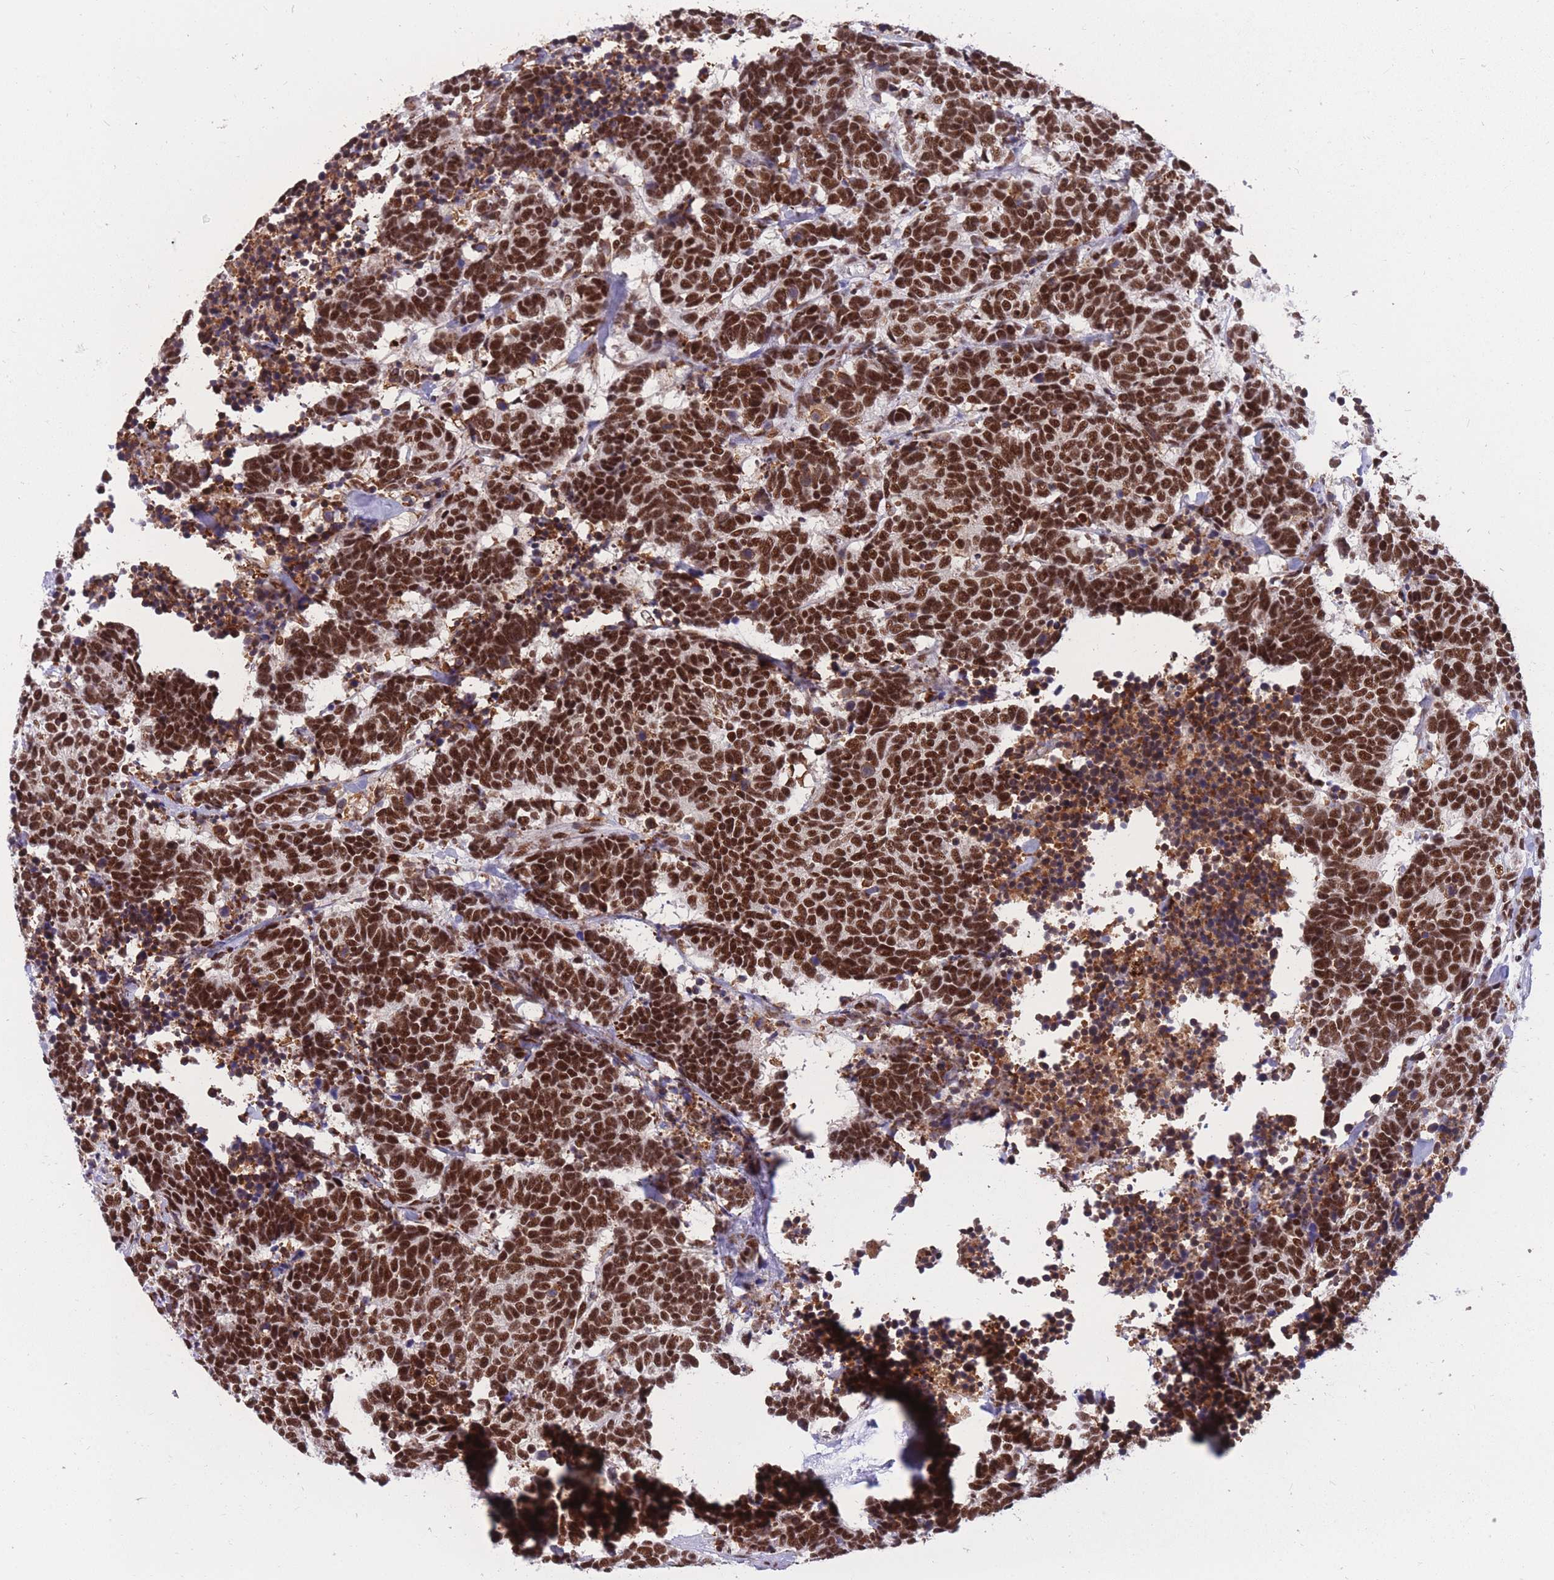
{"staining": {"intensity": "strong", "quantity": ">75%", "location": "nuclear"}, "tissue": "carcinoid", "cell_type": "Tumor cells", "image_type": "cancer", "snomed": [{"axis": "morphology", "description": "Carcinoma, NOS"}, {"axis": "morphology", "description": "Carcinoid, malignant, NOS"}, {"axis": "topography", "description": "Urinary bladder"}], "caption": "Approximately >75% of tumor cells in malignant carcinoid exhibit strong nuclear protein expression as visualized by brown immunohistochemical staining.", "gene": "PRPF19", "patient": {"sex": "male", "age": 57}}